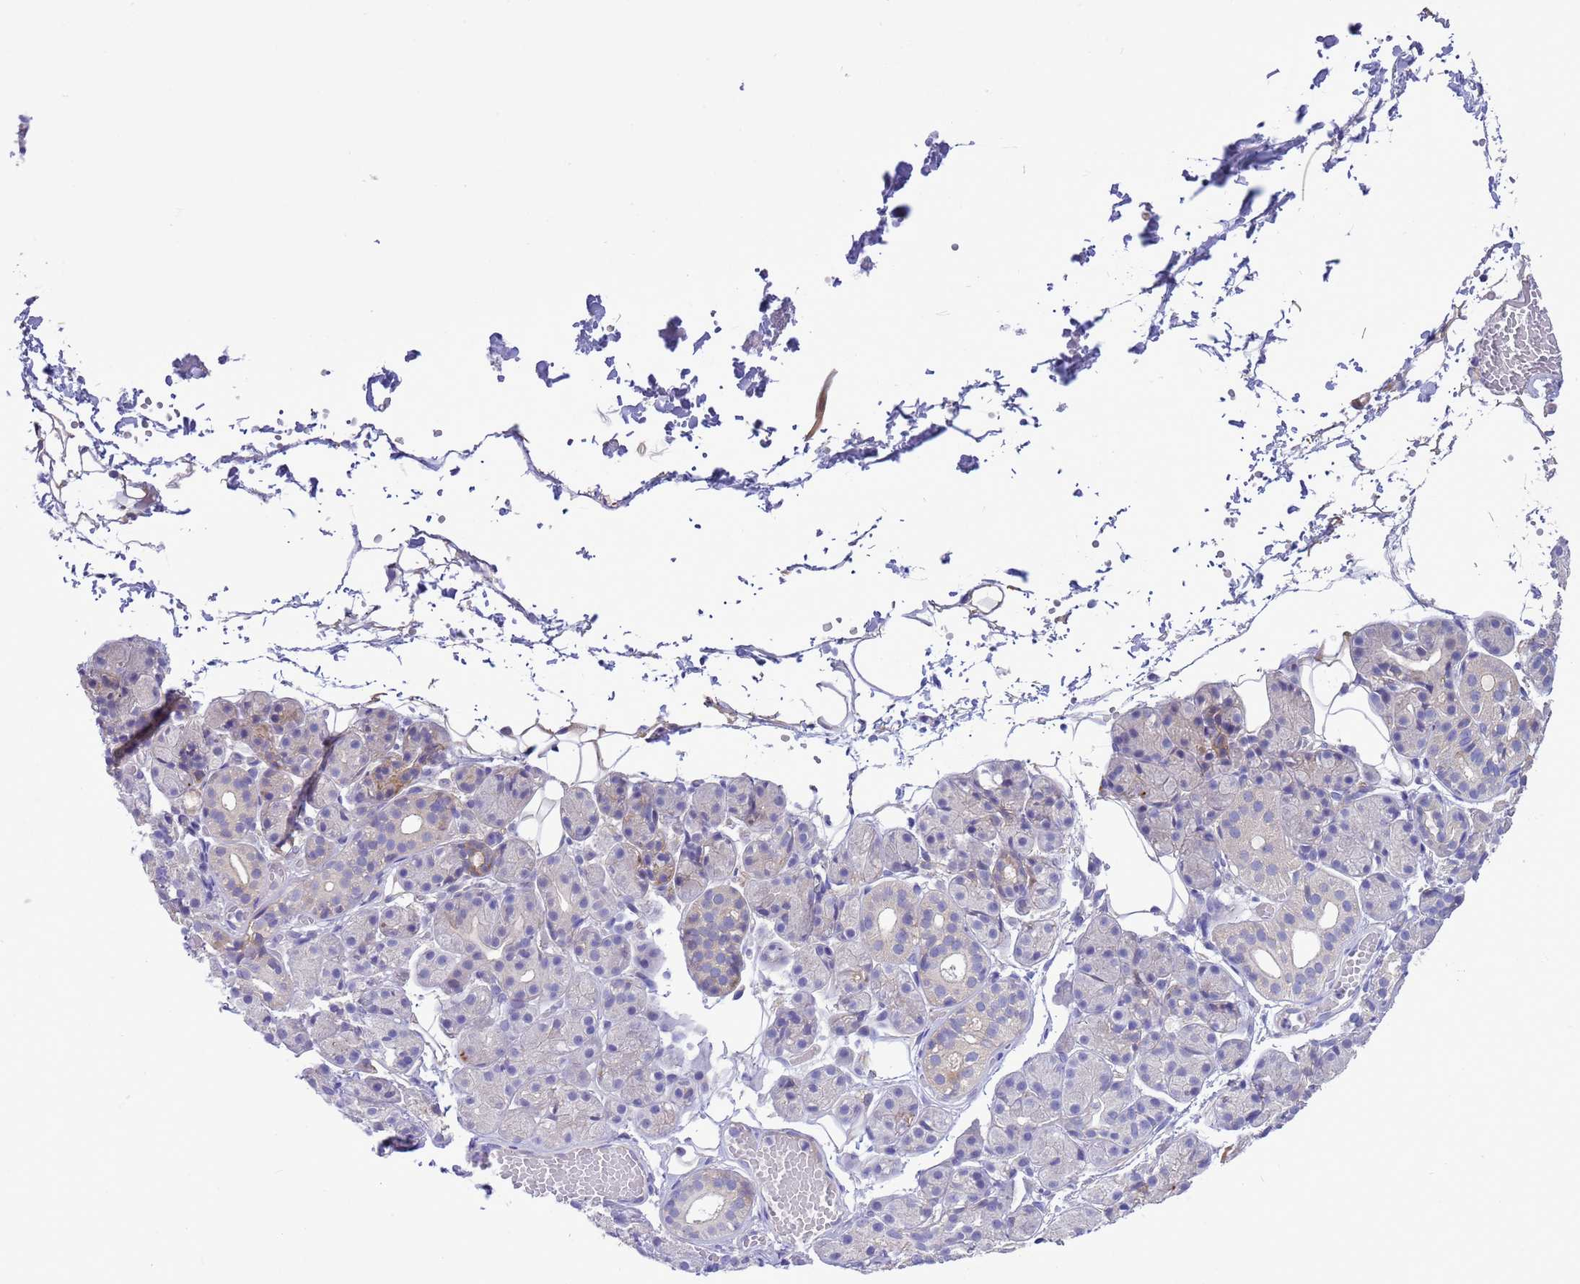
{"staining": {"intensity": "weak", "quantity": "<25%", "location": "cytoplasmic/membranous"}, "tissue": "salivary gland", "cell_type": "Glandular cells", "image_type": "normal", "snomed": [{"axis": "morphology", "description": "Normal tissue, NOS"}, {"axis": "topography", "description": "Salivary gland"}], "caption": "IHC photomicrograph of unremarkable salivary gland stained for a protein (brown), which exhibits no staining in glandular cells. (DAB immunohistochemistry (IHC) visualized using brightfield microscopy, high magnification).", "gene": "GJA10", "patient": {"sex": "male", "age": 63}}